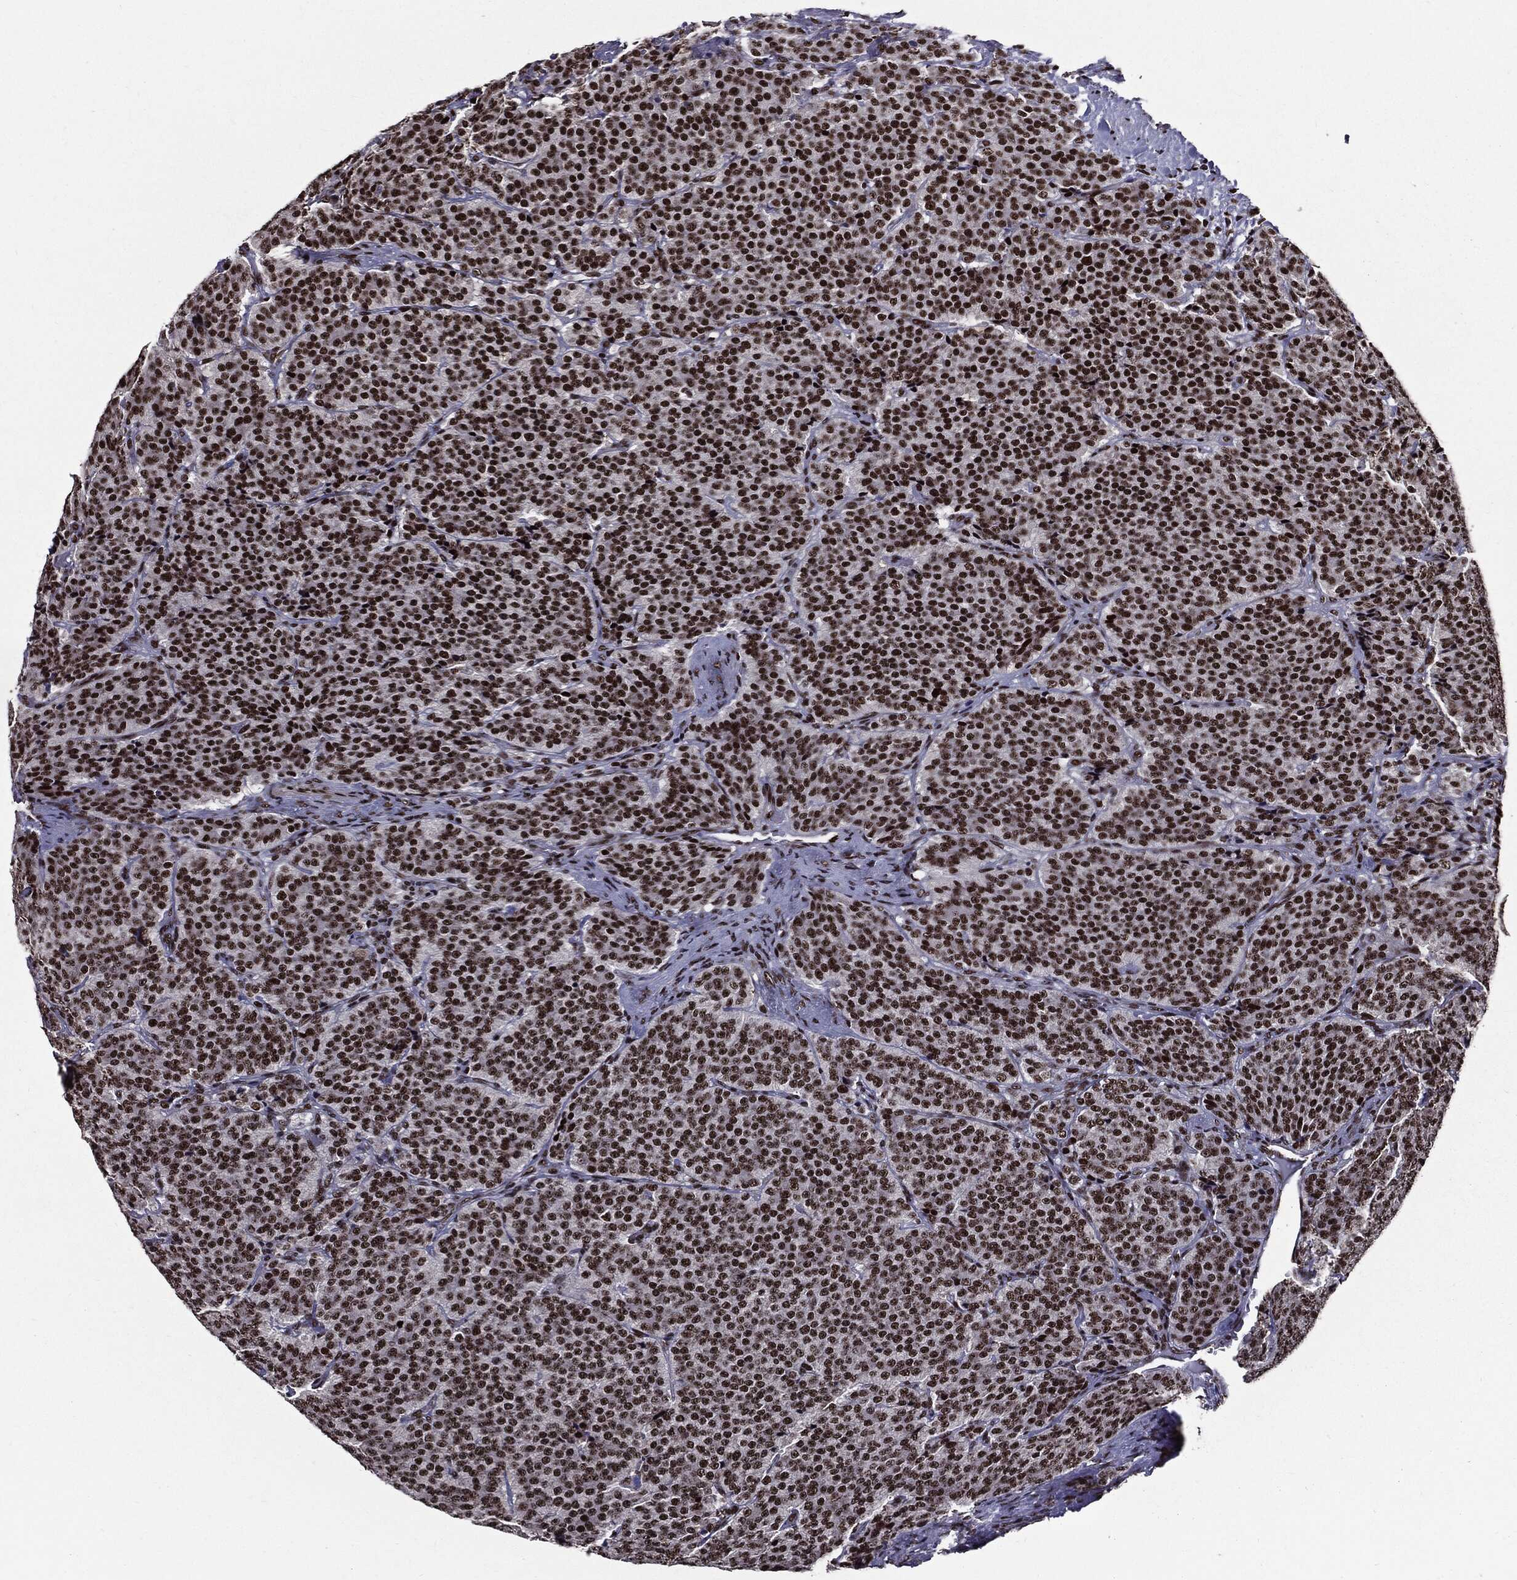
{"staining": {"intensity": "strong", "quantity": ">75%", "location": "nuclear"}, "tissue": "carcinoid", "cell_type": "Tumor cells", "image_type": "cancer", "snomed": [{"axis": "morphology", "description": "Carcinoid, malignant, NOS"}, {"axis": "topography", "description": "Small intestine"}], "caption": "IHC staining of carcinoid, which reveals high levels of strong nuclear staining in about >75% of tumor cells indicating strong nuclear protein positivity. The staining was performed using DAB (brown) for protein detection and nuclei were counterstained in hematoxylin (blue).", "gene": "ZFP91", "patient": {"sex": "female", "age": 58}}